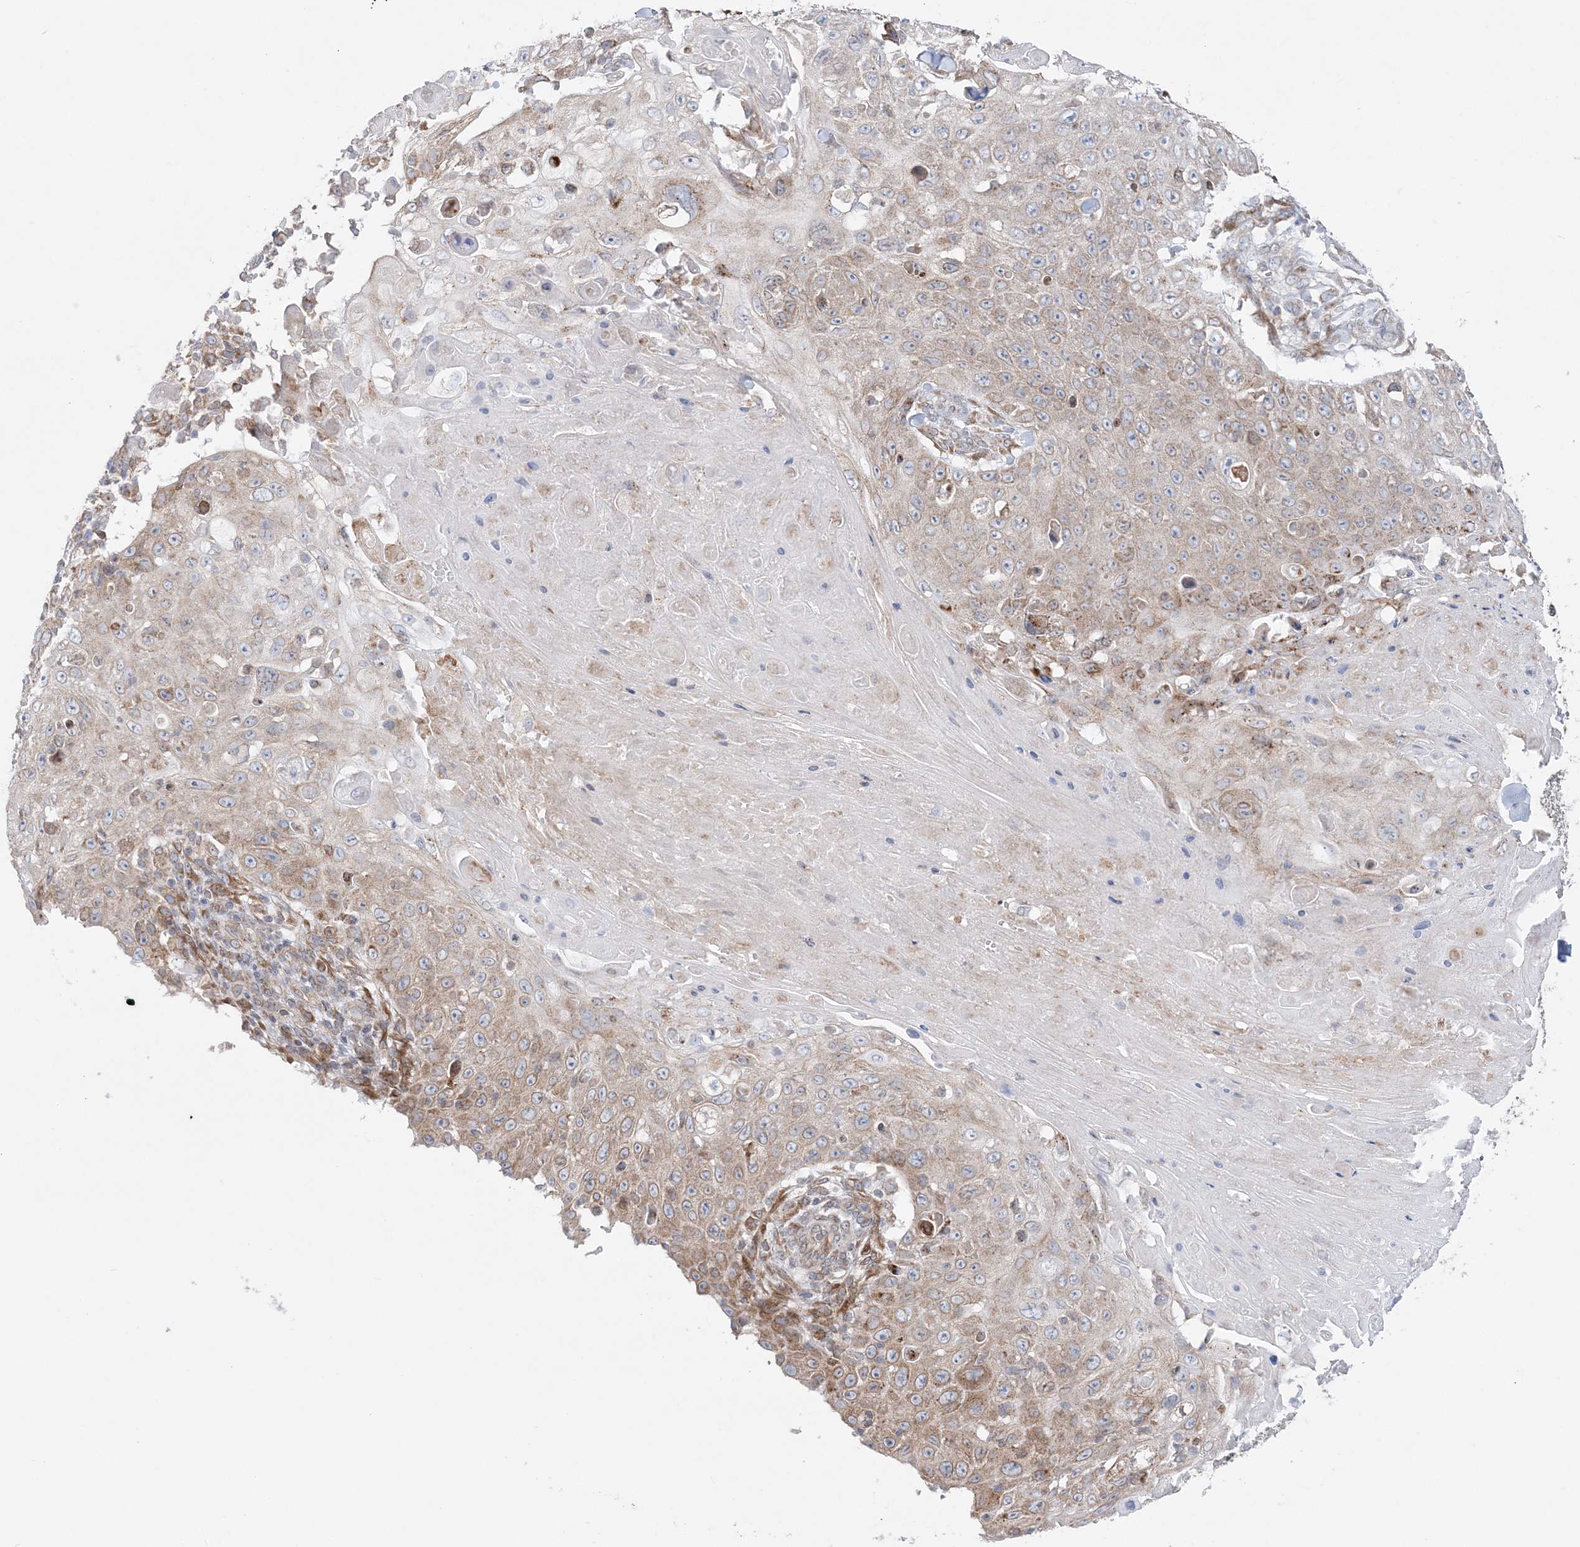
{"staining": {"intensity": "weak", "quantity": "<25%", "location": "cytoplasmic/membranous"}, "tissue": "skin cancer", "cell_type": "Tumor cells", "image_type": "cancer", "snomed": [{"axis": "morphology", "description": "Squamous cell carcinoma, NOS"}, {"axis": "topography", "description": "Skin"}], "caption": "Human squamous cell carcinoma (skin) stained for a protein using immunohistochemistry displays no staining in tumor cells.", "gene": "TMED10", "patient": {"sex": "male", "age": 86}}